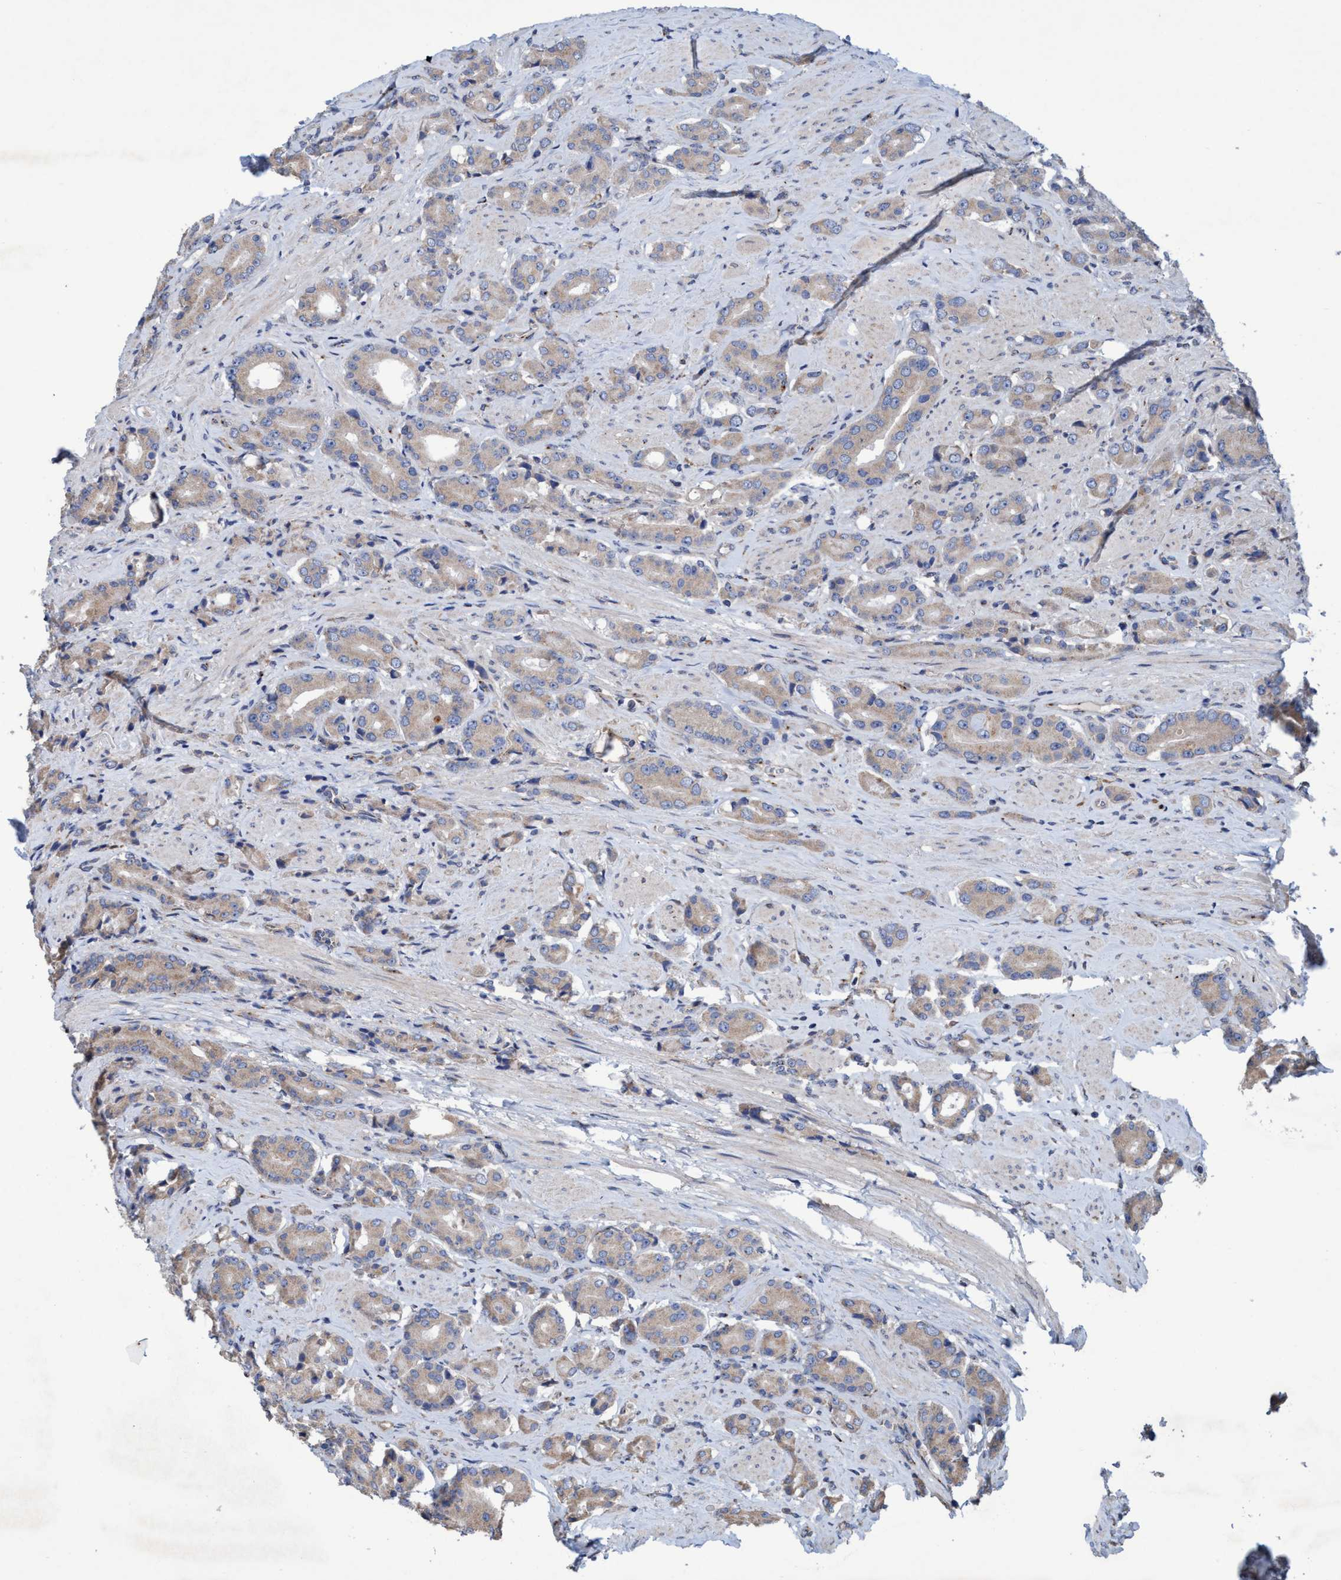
{"staining": {"intensity": "weak", "quantity": ">75%", "location": "cytoplasmic/membranous"}, "tissue": "prostate cancer", "cell_type": "Tumor cells", "image_type": "cancer", "snomed": [{"axis": "morphology", "description": "Adenocarcinoma, High grade"}, {"axis": "topography", "description": "Prostate"}], "caption": "This histopathology image shows IHC staining of prostate cancer, with low weak cytoplasmic/membranous staining in about >75% of tumor cells.", "gene": "BICD2", "patient": {"sex": "male", "age": 71}}